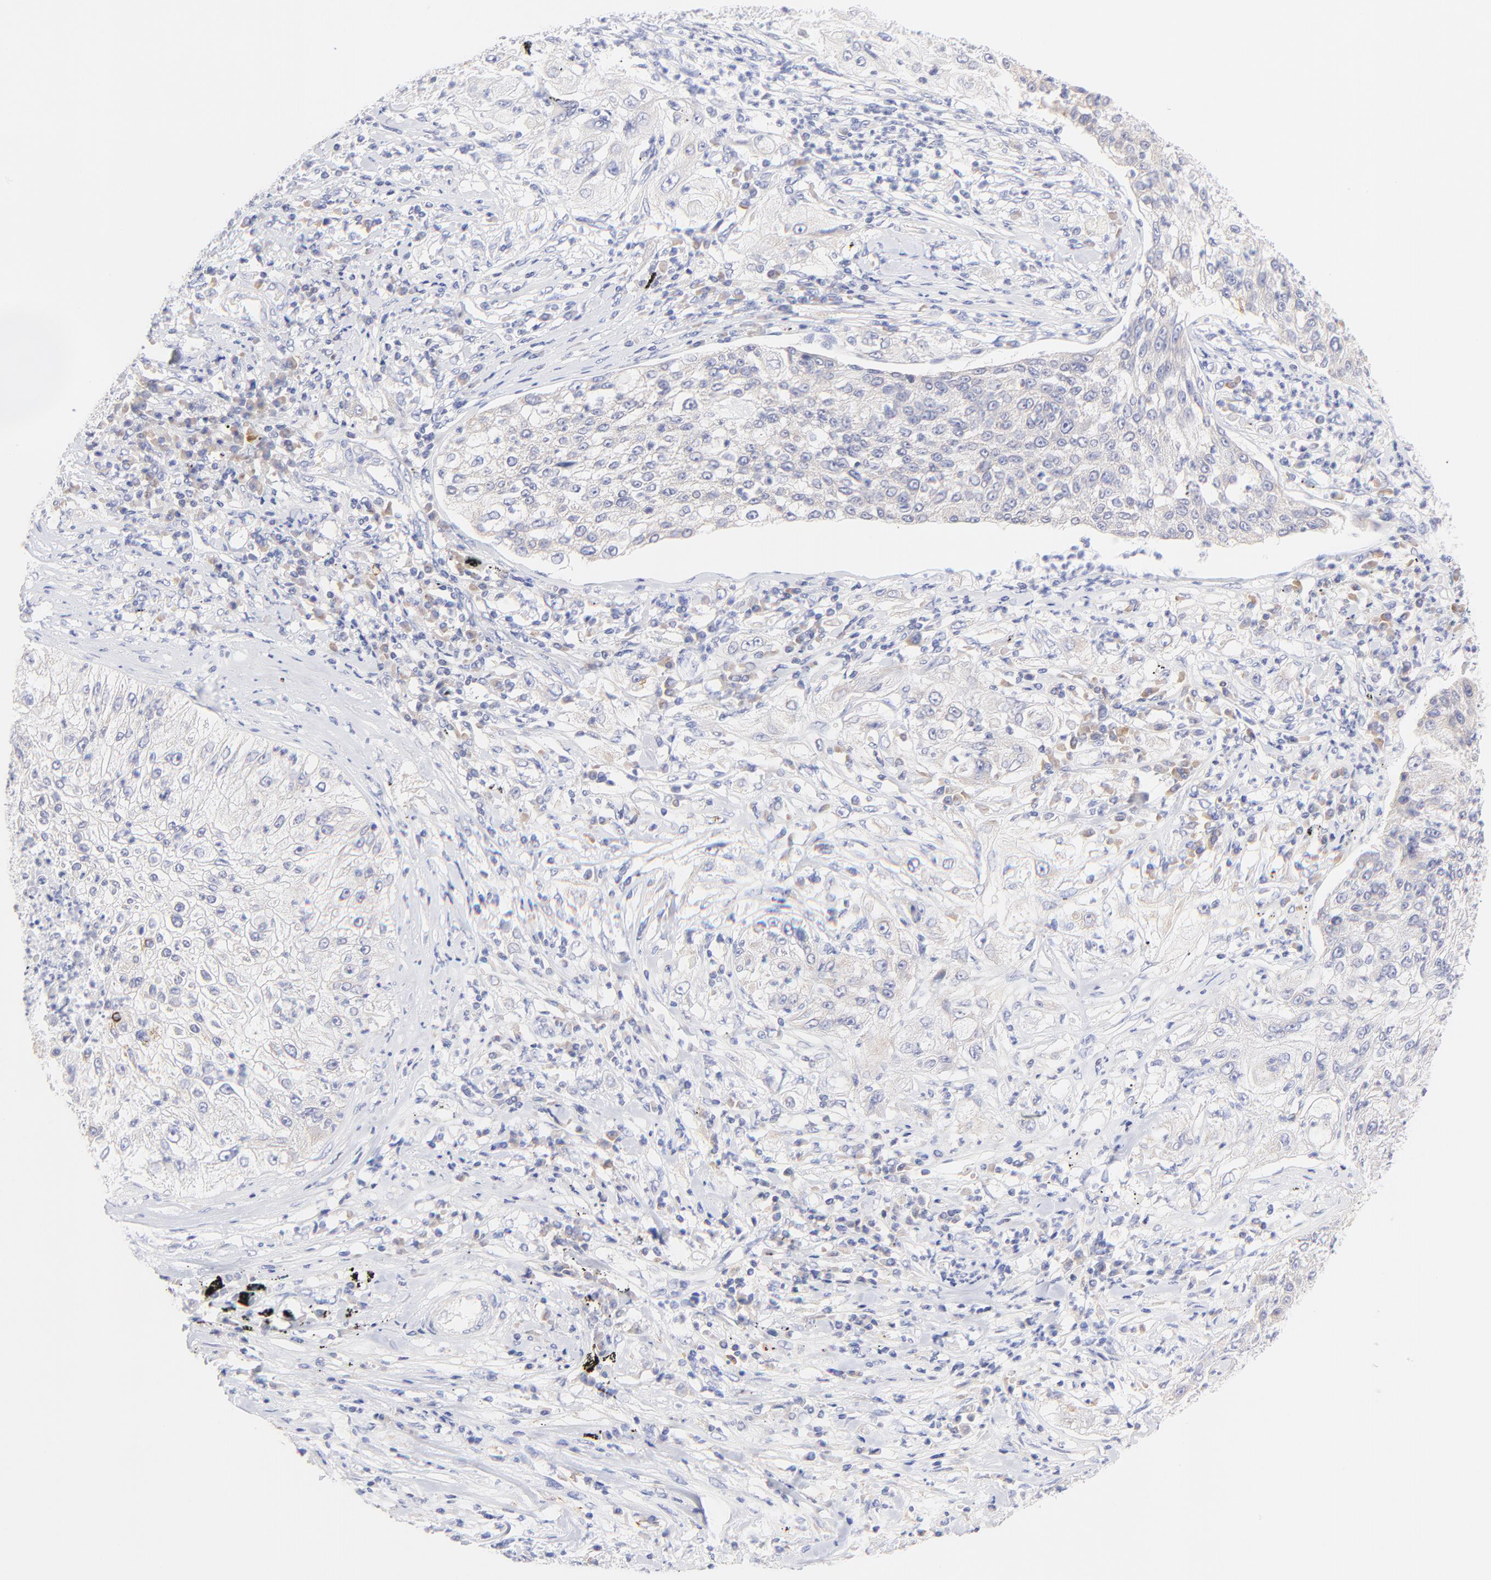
{"staining": {"intensity": "negative", "quantity": "none", "location": "none"}, "tissue": "lung cancer", "cell_type": "Tumor cells", "image_type": "cancer", "snomed": [{"axis": "morphology", "description": "Inflammation, NOS"}, {"axis": "morphology", "description": "Squamous cell carcinoma, NOS"}, {"axis": "topography", "description": "Lymph node"}, {"axis": "topography", "description": "Soft tissue"}, {"axis": "topography", "description": "Lung"}], "caption": "The photomicrograph demonstrates no significant positivity in tumor cells of lung cancer (squamous cell carcinoma).", "gene": "EBP", "patient": {"sex": "male", "age": 66}}